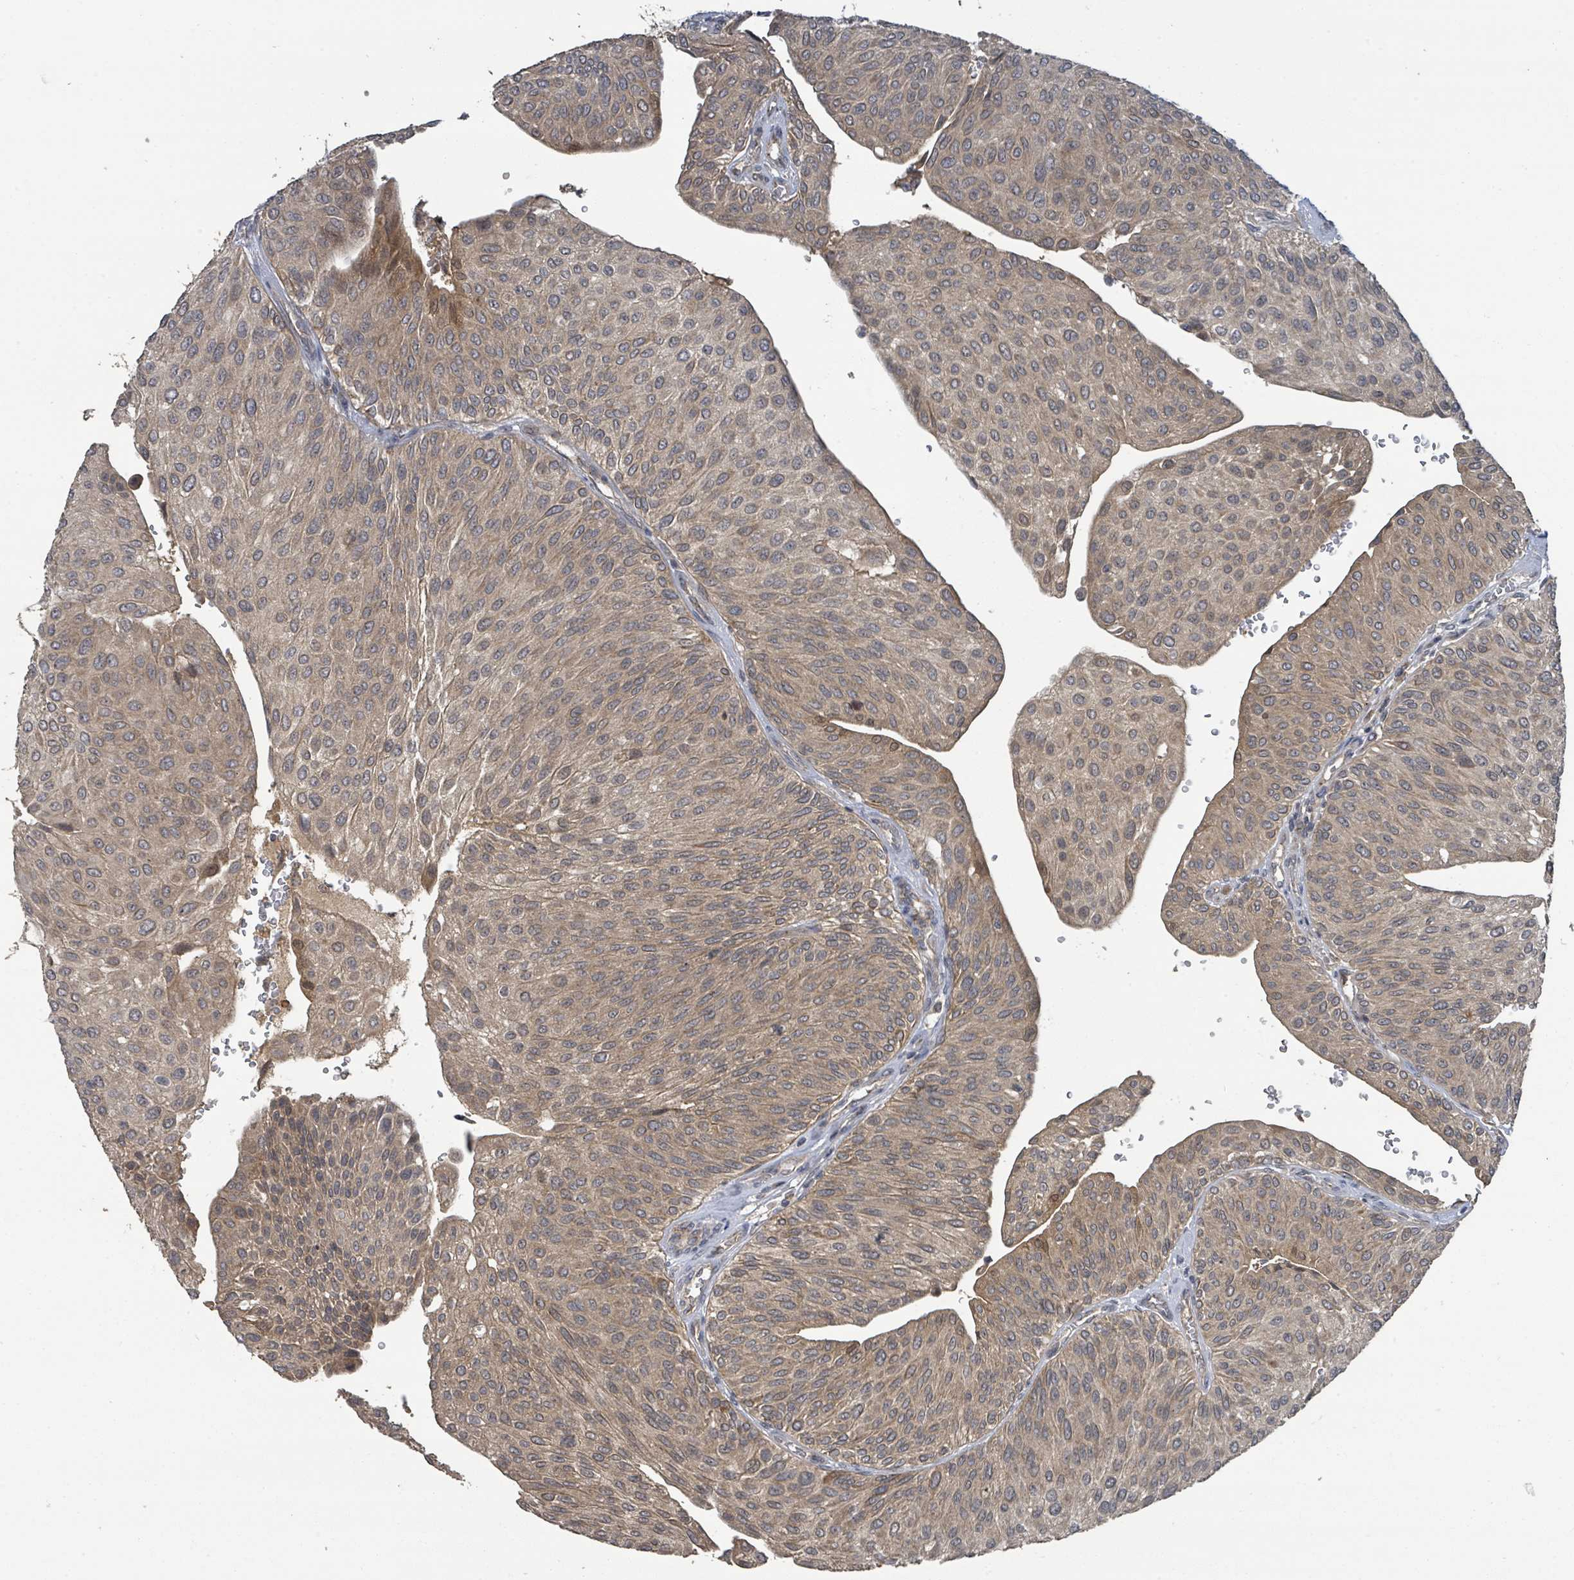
{"staining": {"intensity": "weak", "quantity": ">75%", "location": "cytoplasmic/membranous"}, "tissue": "urothelial cancer", "cell_type": "Tumor cells", "image_type": "cancer", "snomed": [{"axis": "morphology", "description": "Urothelial carcinoma, NOS"}, {"axis": "topography", "description": "Urinary bladder"}], "caption": "An image of urothelial cancer stained for a protein shows weak cytoplasmic/membranous brown staining in tumor cells.", "gene": "CCDC121", "patient": {"sex": "male", "age": 67}}